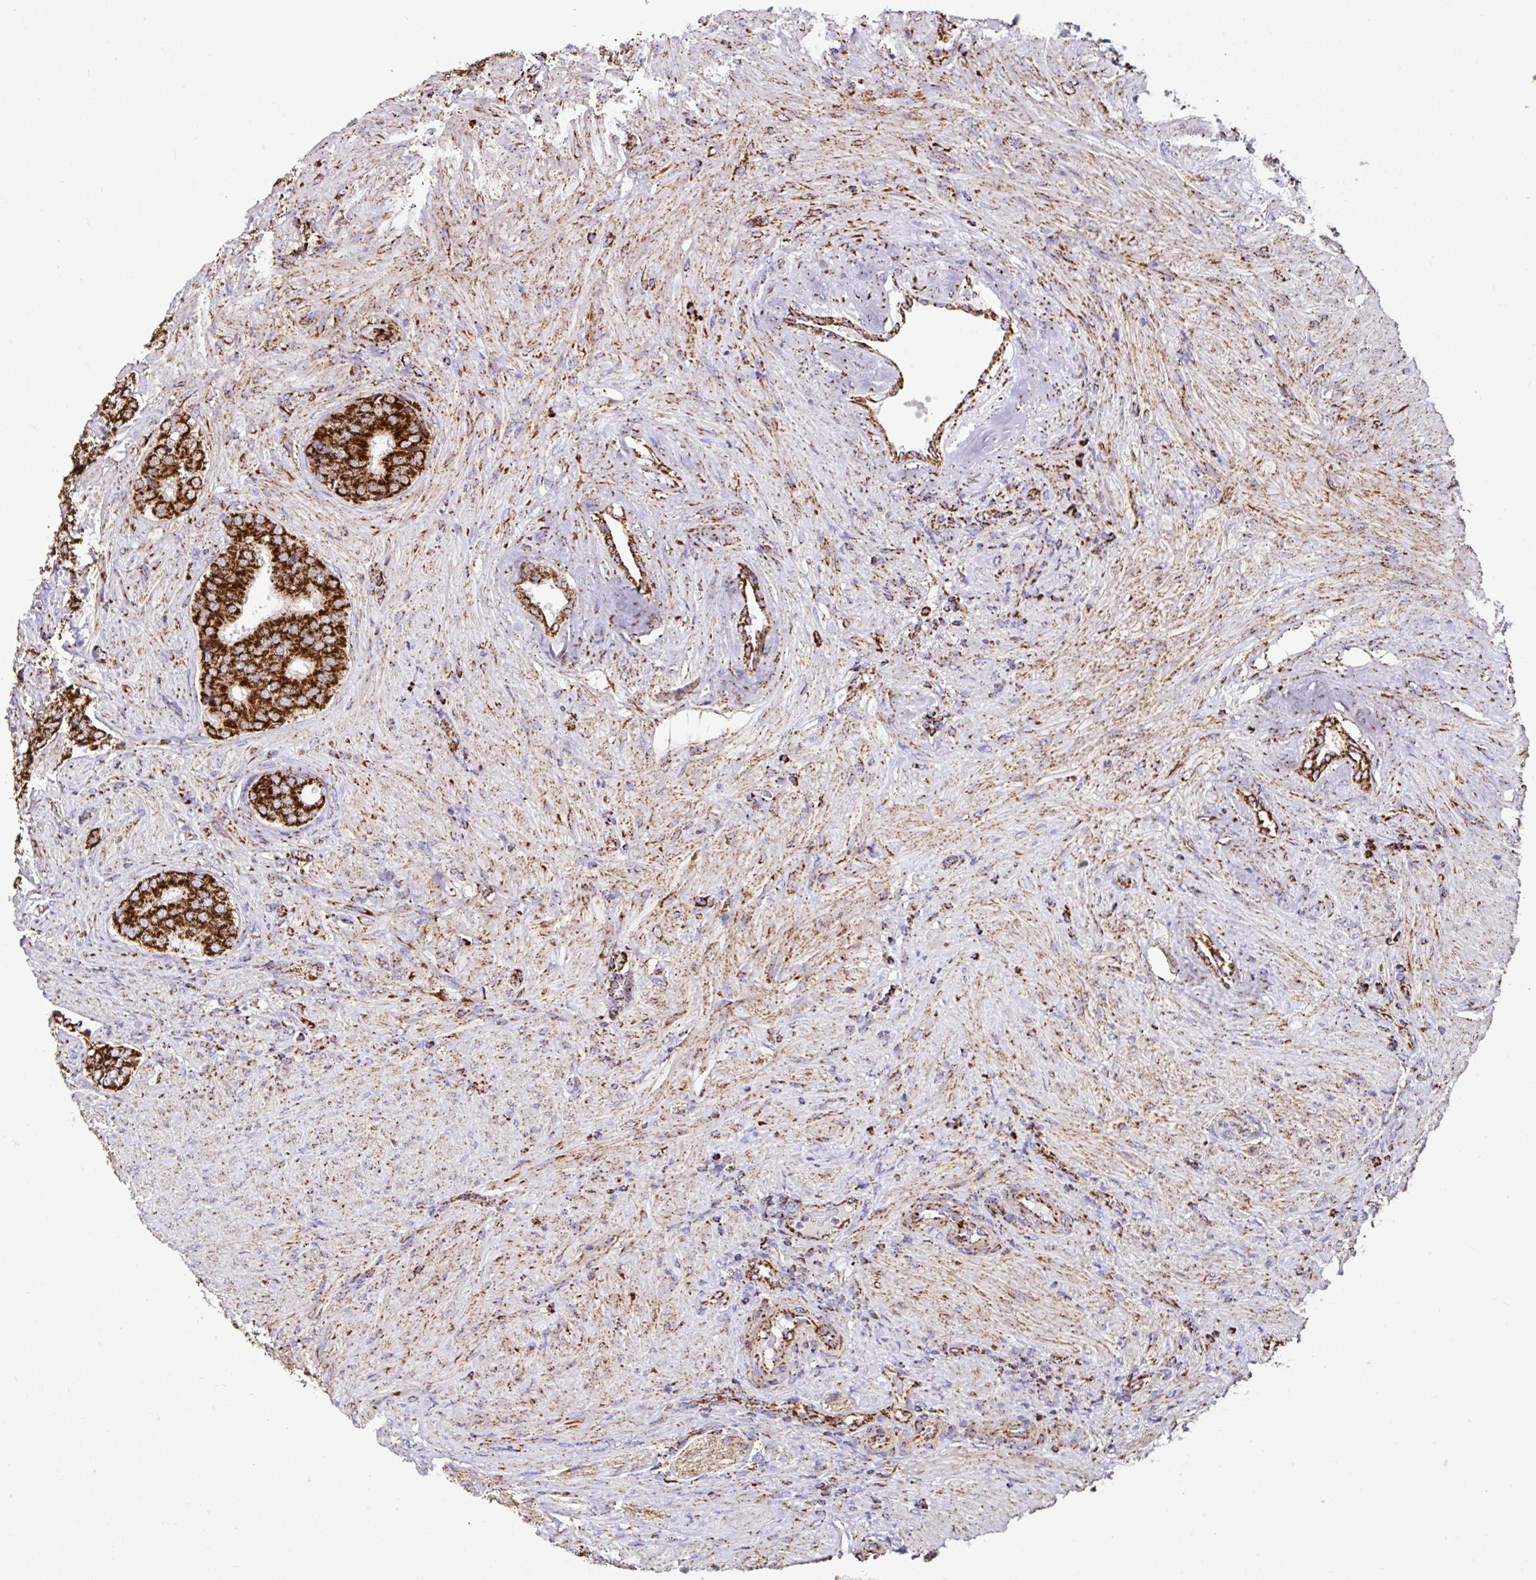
{"staining": {"intensity": "strong", "quantity": ">75%", "location": "cytoplasmic/membranous"}, "tissue": "prostate cancer", "cell_type": "Tumor cells", "image_type": "cancer", "snomed": [{"axis": "morphology", "description": "Adenocarcinoma, High grade"}, {"axis": "topography", "description": "Prostate"}], "caption": "A high-resolution photomicrograph shows immunohistochemistry (IHC) staining of prostate adenocarcinoma (high-grade), which exhibits strong cytoplasmic/membranous positivity in approximately >75% of tumor cells.", "gene": "ANKRD33B", "patient": {"sex": "male", "age": 62}}